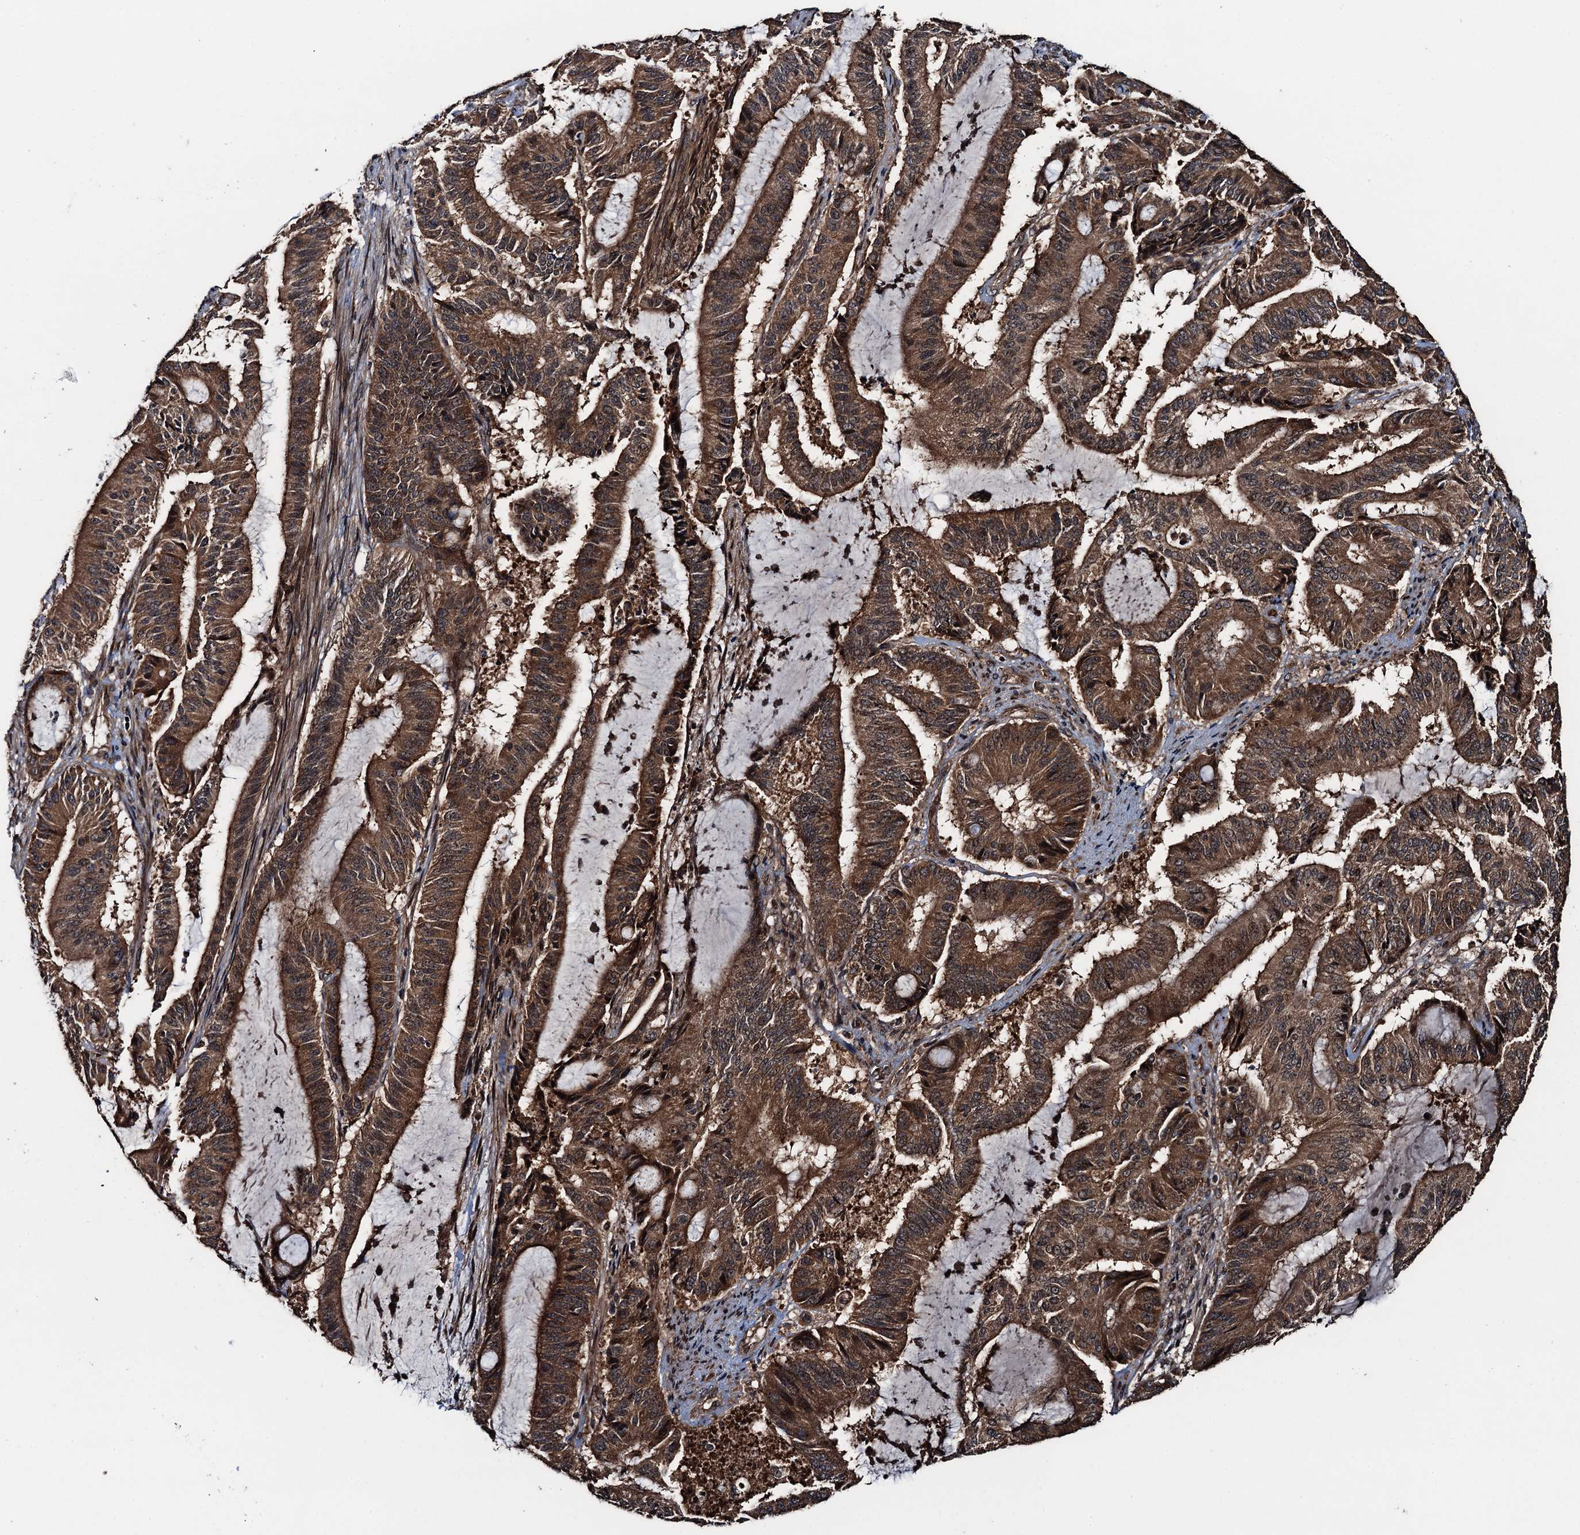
{"staining": {"intensity": "moderate", "quantity": ">75%", "location": "cytoplasmic/membranous"}, "tissue": "liver cancer", "cell_type": "Tumor cells", "image_type": "cancer", "snomed": [{"axis": "morphology", "description": "Normal tissue, NOS"}, {"axis": "morphology", "description": "Cholangiocarcinoma"}, {"axis": "topography", "description": "Liver"}, {"axis": "topography", "description": "Peripheral nerve tissue"}], "caption": "High-power microscopy captured an immunohistochemistry (IHC) micrograph of liver cancer, revealing moderate cytoplasmic/membranous positivity in approximately >75% of tumor cells.", "gene": "SNX32", "patient": {"sex": "female", "age": 73}}